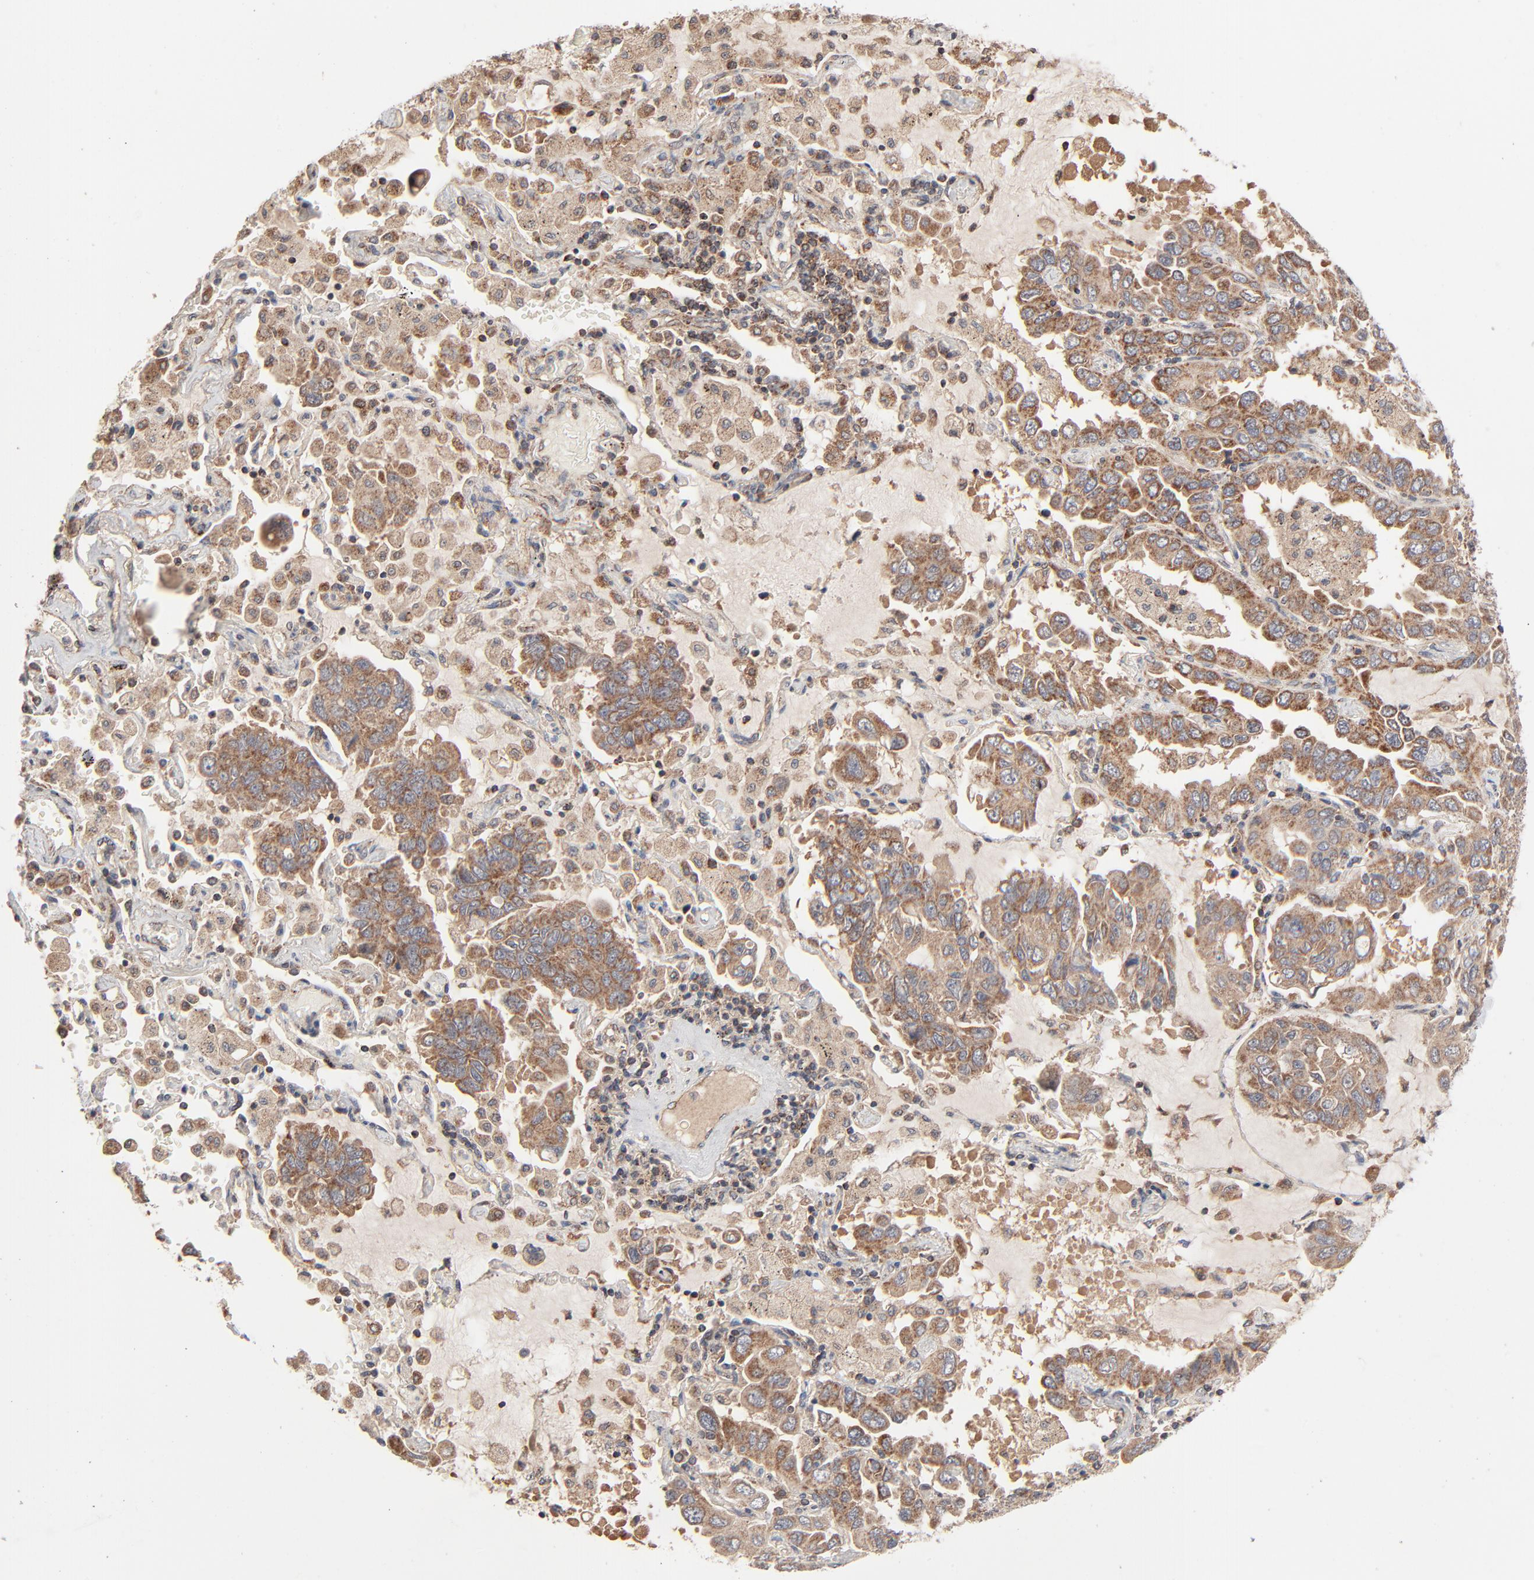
{"staining": {"intensity": "moderate", "quantity": ">75%", "location": "cytoplasmic/membranous"}, "tissue": "lung cancer", "cell_type": "Tumor cells", "image_type": "cancer", "snomed": [{"axis": "morphology", "description": "Adenocarcinoma, NOS"}, {"axis": "topography", "description": "Lung"}], "caption": "Lung adenocarcinoma stained with a protein marker reveals moderate staining in tumor cells.", "gene": "ABLIM3", "patient": {"sex": "male", "age": 64}}